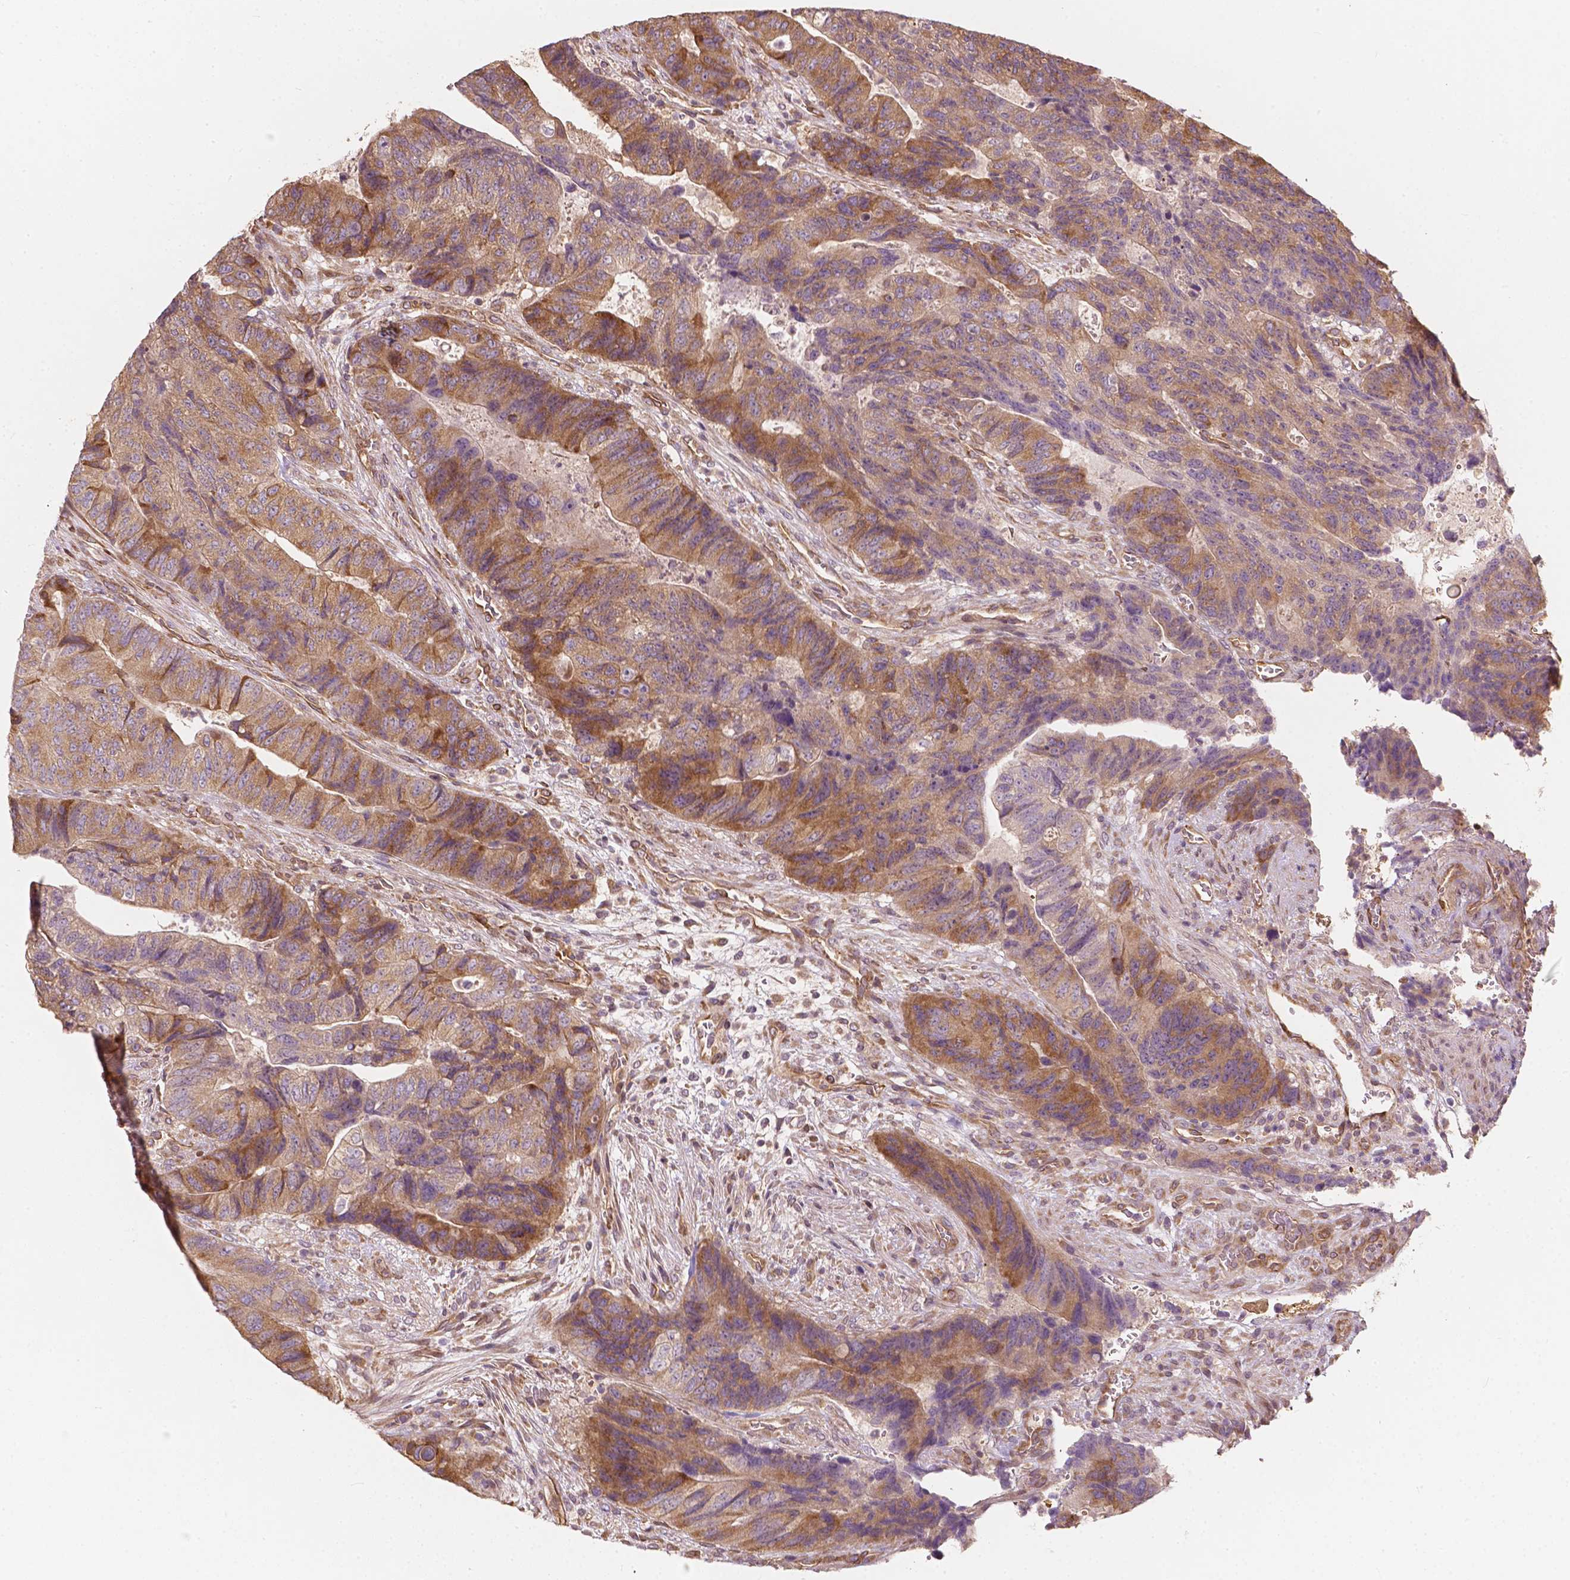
{"staining": {"intensity": "moderate", "quantity": ">75%", "location": "cytoplasmic/membranous"}, "tissue": "colorectal cancer", "cell_type": "Tumor cells", "image_type": "cancer", "snomed": [{"axis": "morphology", "description": "Normal tissue, NOS"}, {"axis": "morphology", "description": "Adenocarcinoma, NOS"}, {"axis": "topography", "description": "Colon"}], "caption": "IHC image of human colorectal cancer (adenocarcinoma) stained for a protein (brown), which displays medium levels of moderate cytoplasmic/membranous positivity in approximately >75% of tumor cells.", "gene": "G3BP1", "patient": {"sex": "female", "age": 48}}